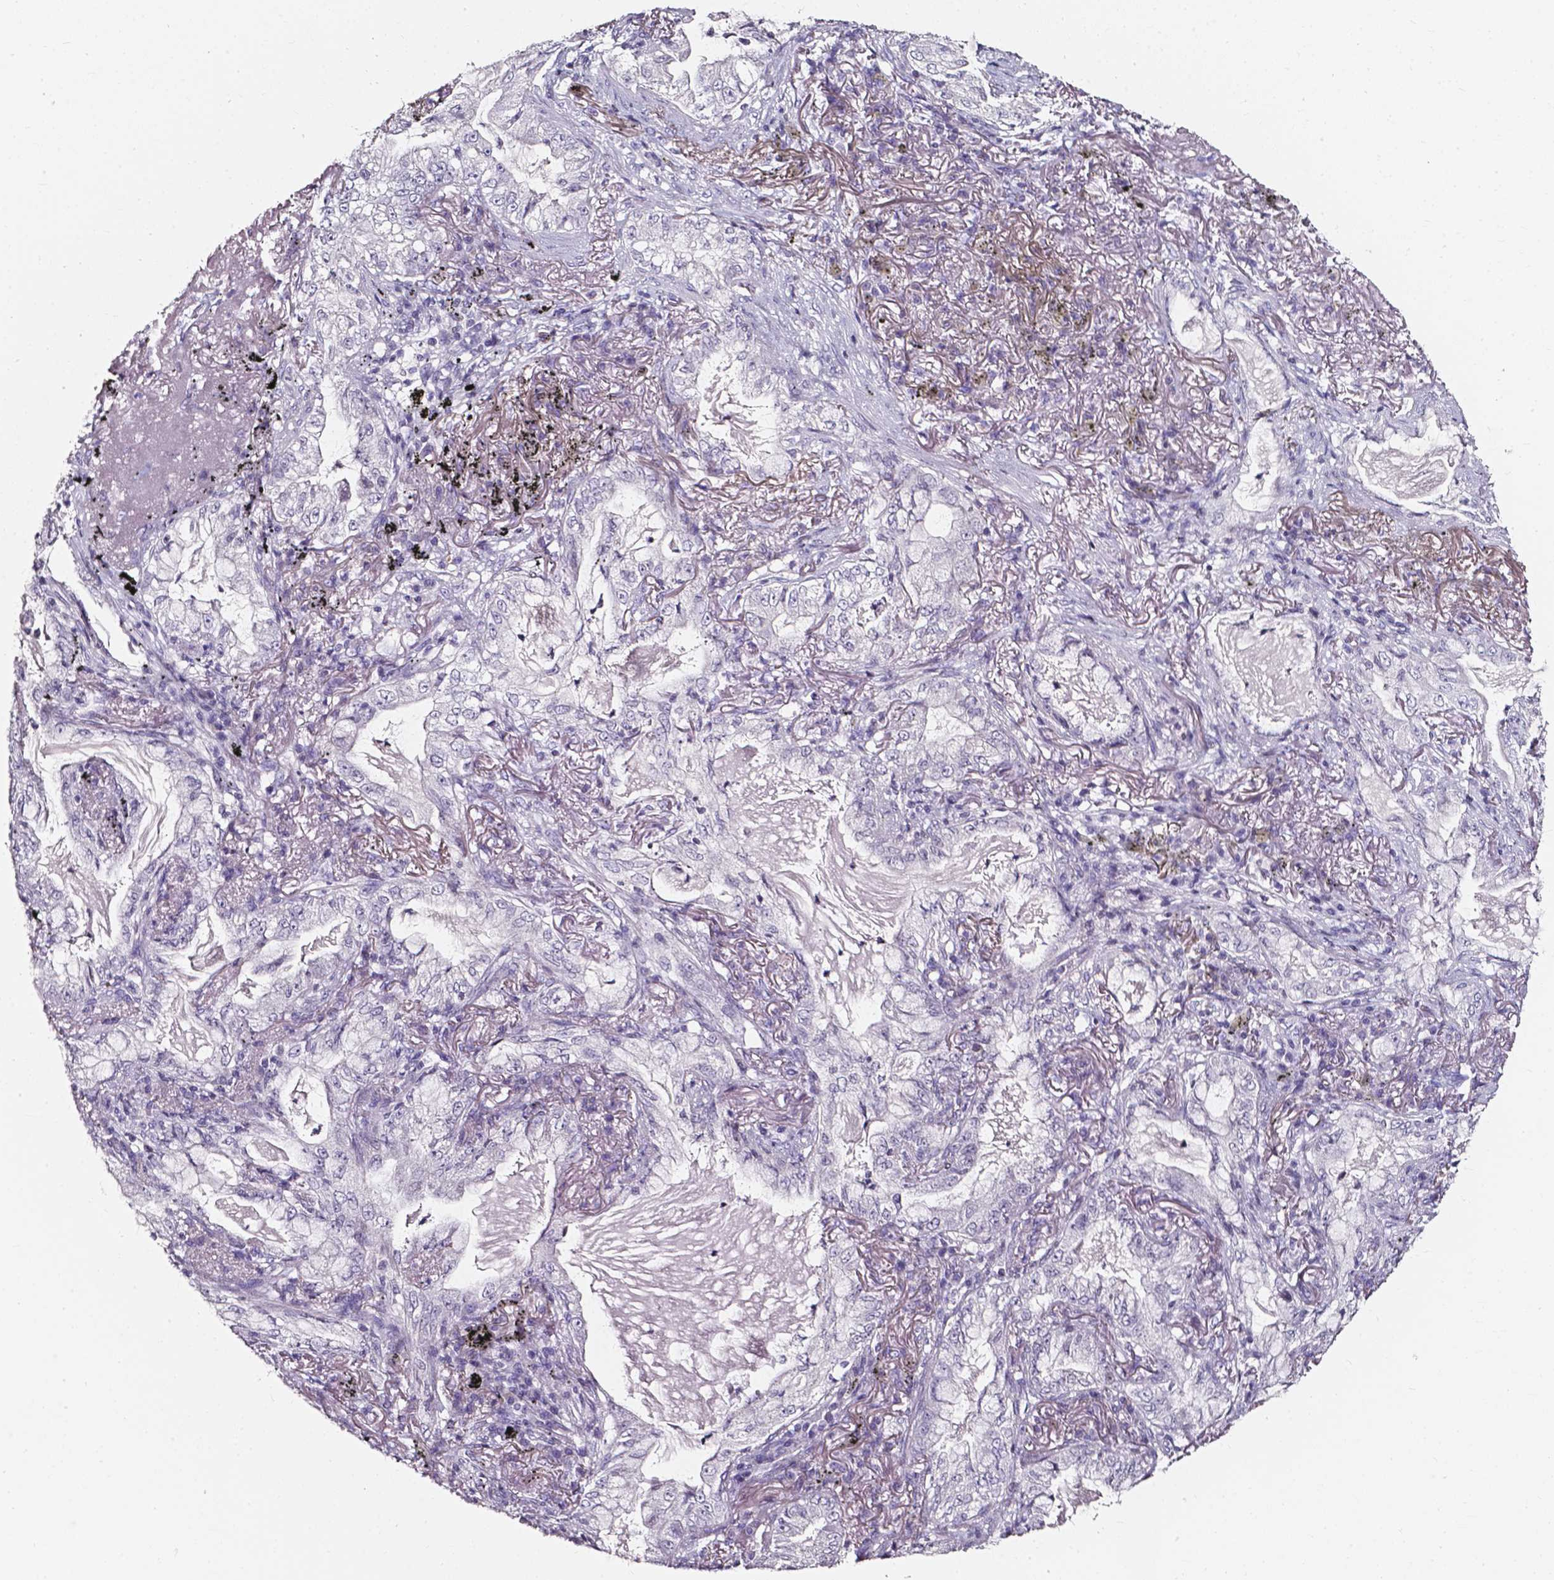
{"staining": {"intensity": "negative", "quantity": "none", "location": "none"}, "tissue": "lung cancer", "cell_type": "Tumor cells", "image_type": "cancer", "snomed": [{"axis": "morphology", "description": "Adenocarcinoma, NOS"}, {"axis": "topography", "description": "Lung"}], "caption": "Immunohistochemistry (IHC) image of human lung cancer (adenocarcinoma) stained for a protein (brown), which exhibits no positivity in tumor cells.", "gene": "AKR1B10", "patient": {"sex": "female", "age": 73}}